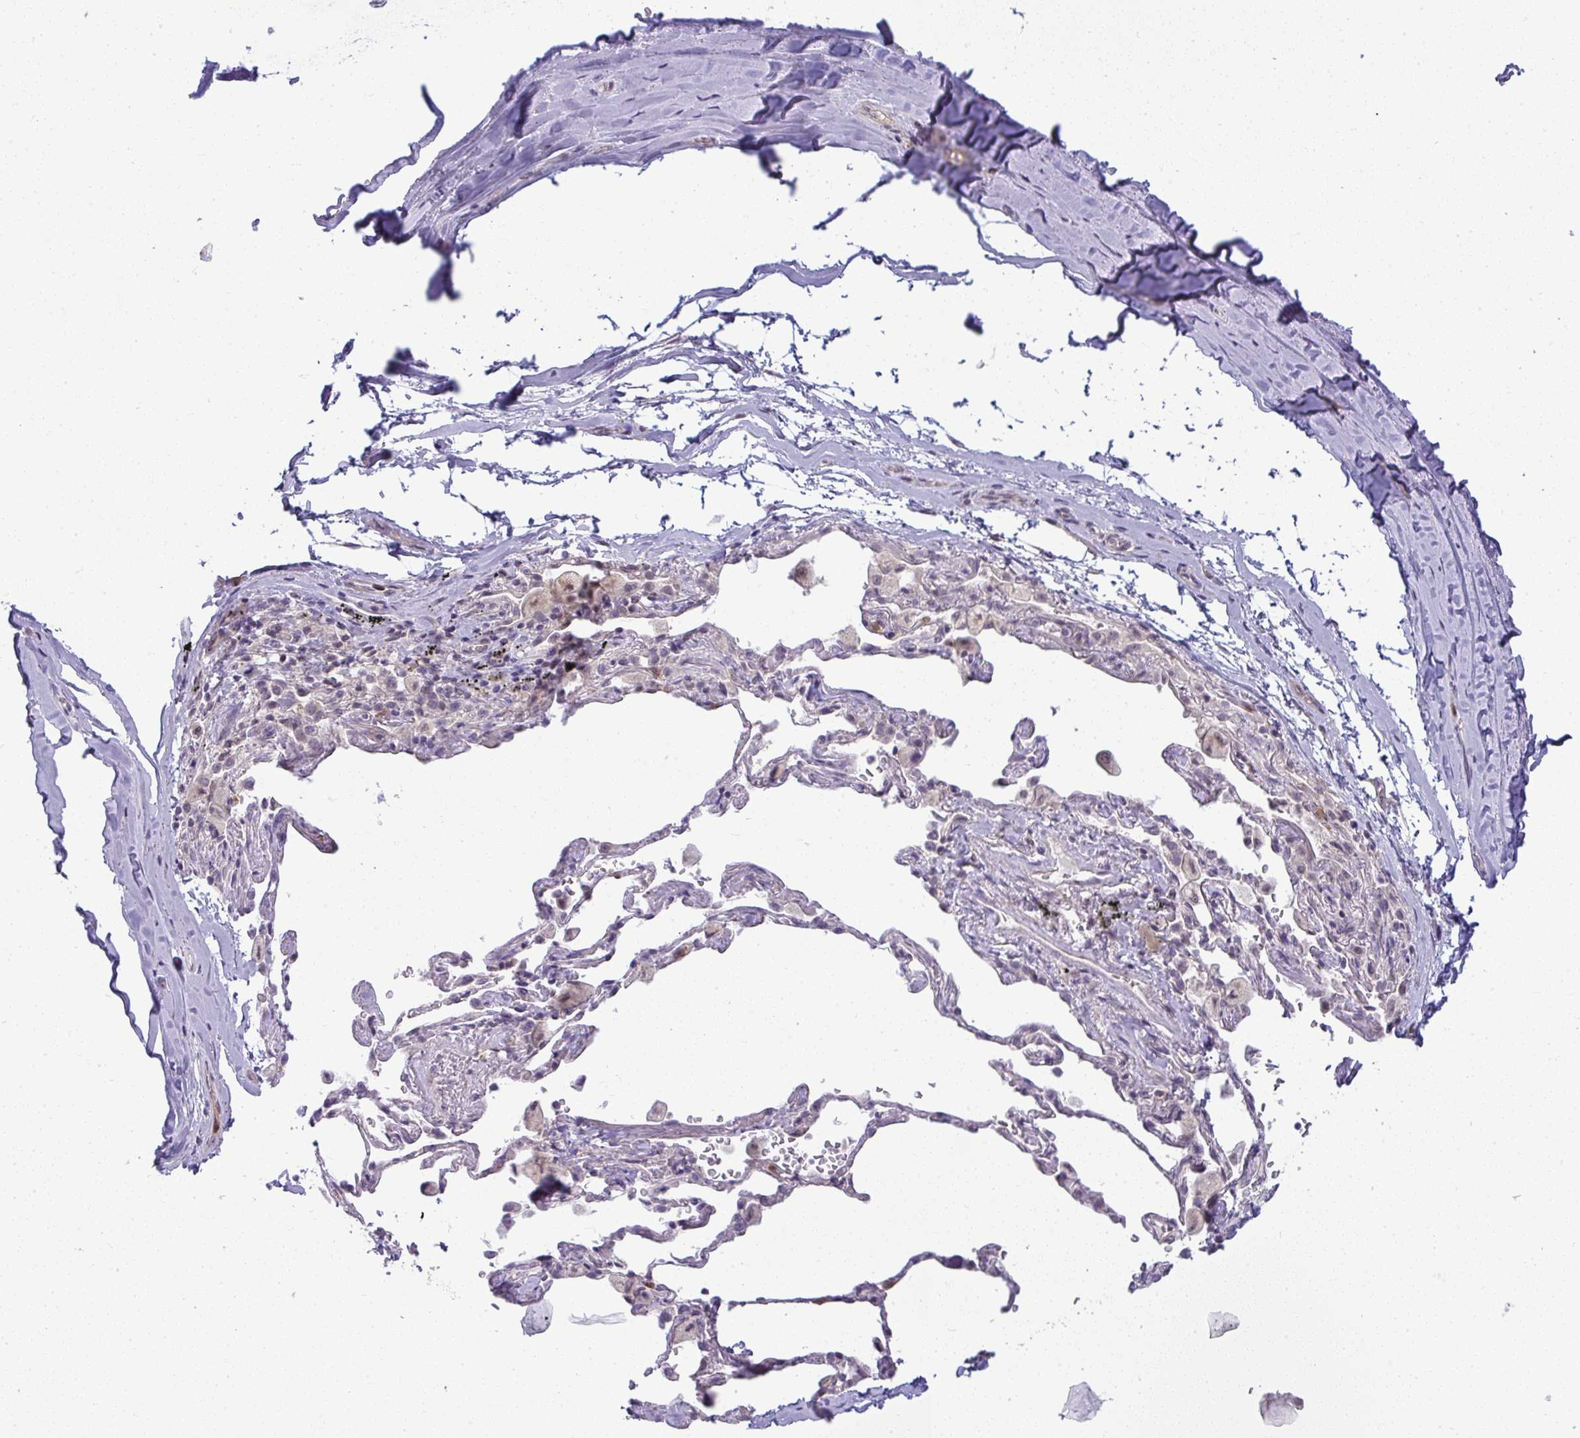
{"staining": {"intensity": "negative", "quantity": "none", "location": "none"}, "tissue": "adipose tissue", "cell_type": "Adipocytes", "image_type": "normal", "snomed": [{"axis": "morphology", "description": "Normal tissue, NOS"}, {"axis": "topography", "description": "Cartilage tissue"}, {"axis": "topography", "description": "Bronchus"}], "caption": "This is a photomicrograph of immunohistochemistry (IHC) staining of normal adipose tissue, which shows no staining in adipocytes.", "gene": "DZIP1", "patient": {"sex": "male", "age": 64}}